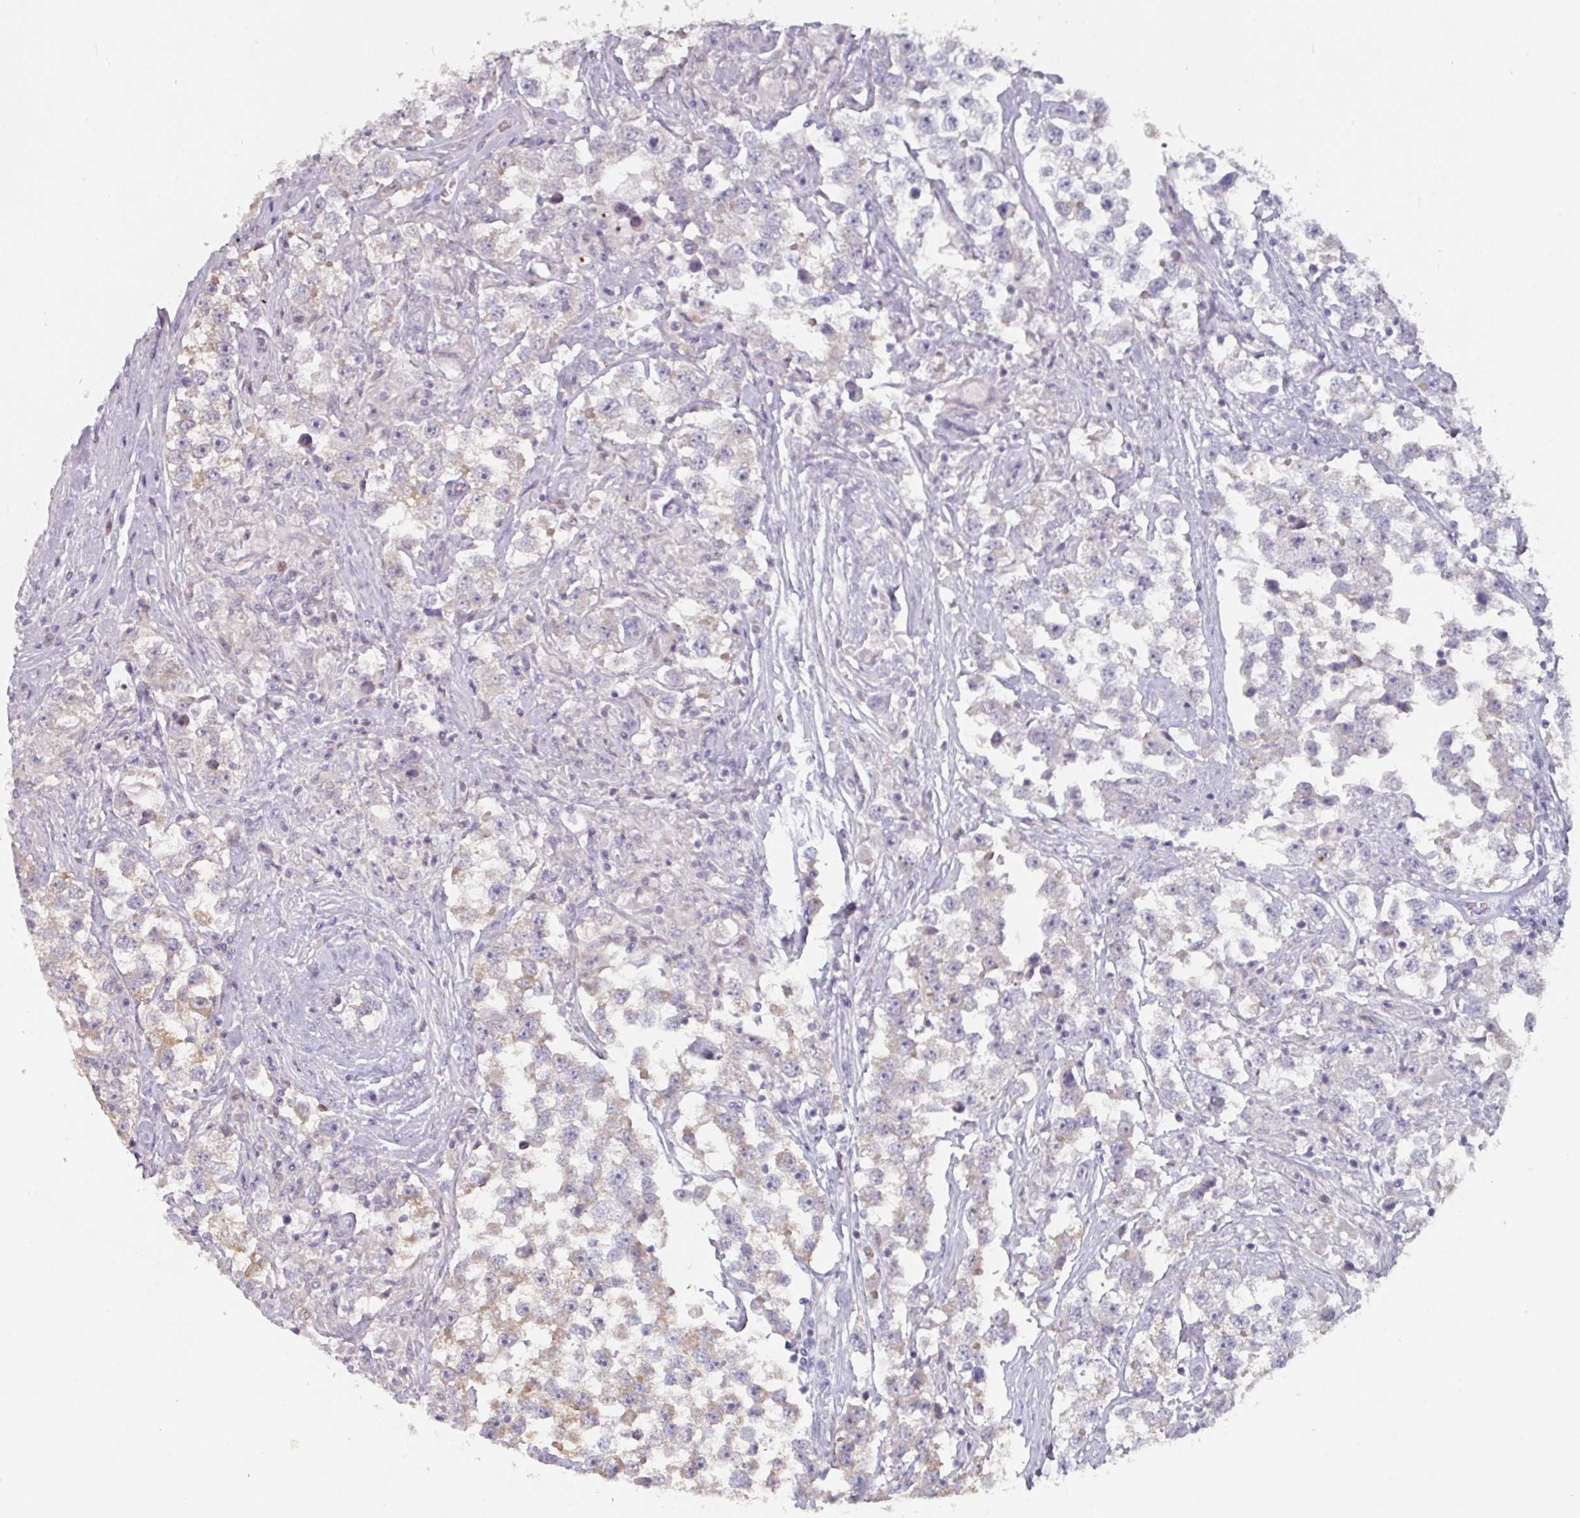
{"staining": {"intensity": "weak", "quantity": "<25%", "location": "cytoplasmic/membranous"}, "tissue": "testis cancer", "cell_type": "Tumor cells", "image_type": "cancer", "snomed": [{"axis": "morphology", "description": "Seminoma, NOS"}, {"axis": "topography", "description": "Testis"}], "caption": "Tumor cells show no significant positivity in testis seminoma.", "gene": "ZBTB6", "patient": {"sex": "male", "age": 46}}